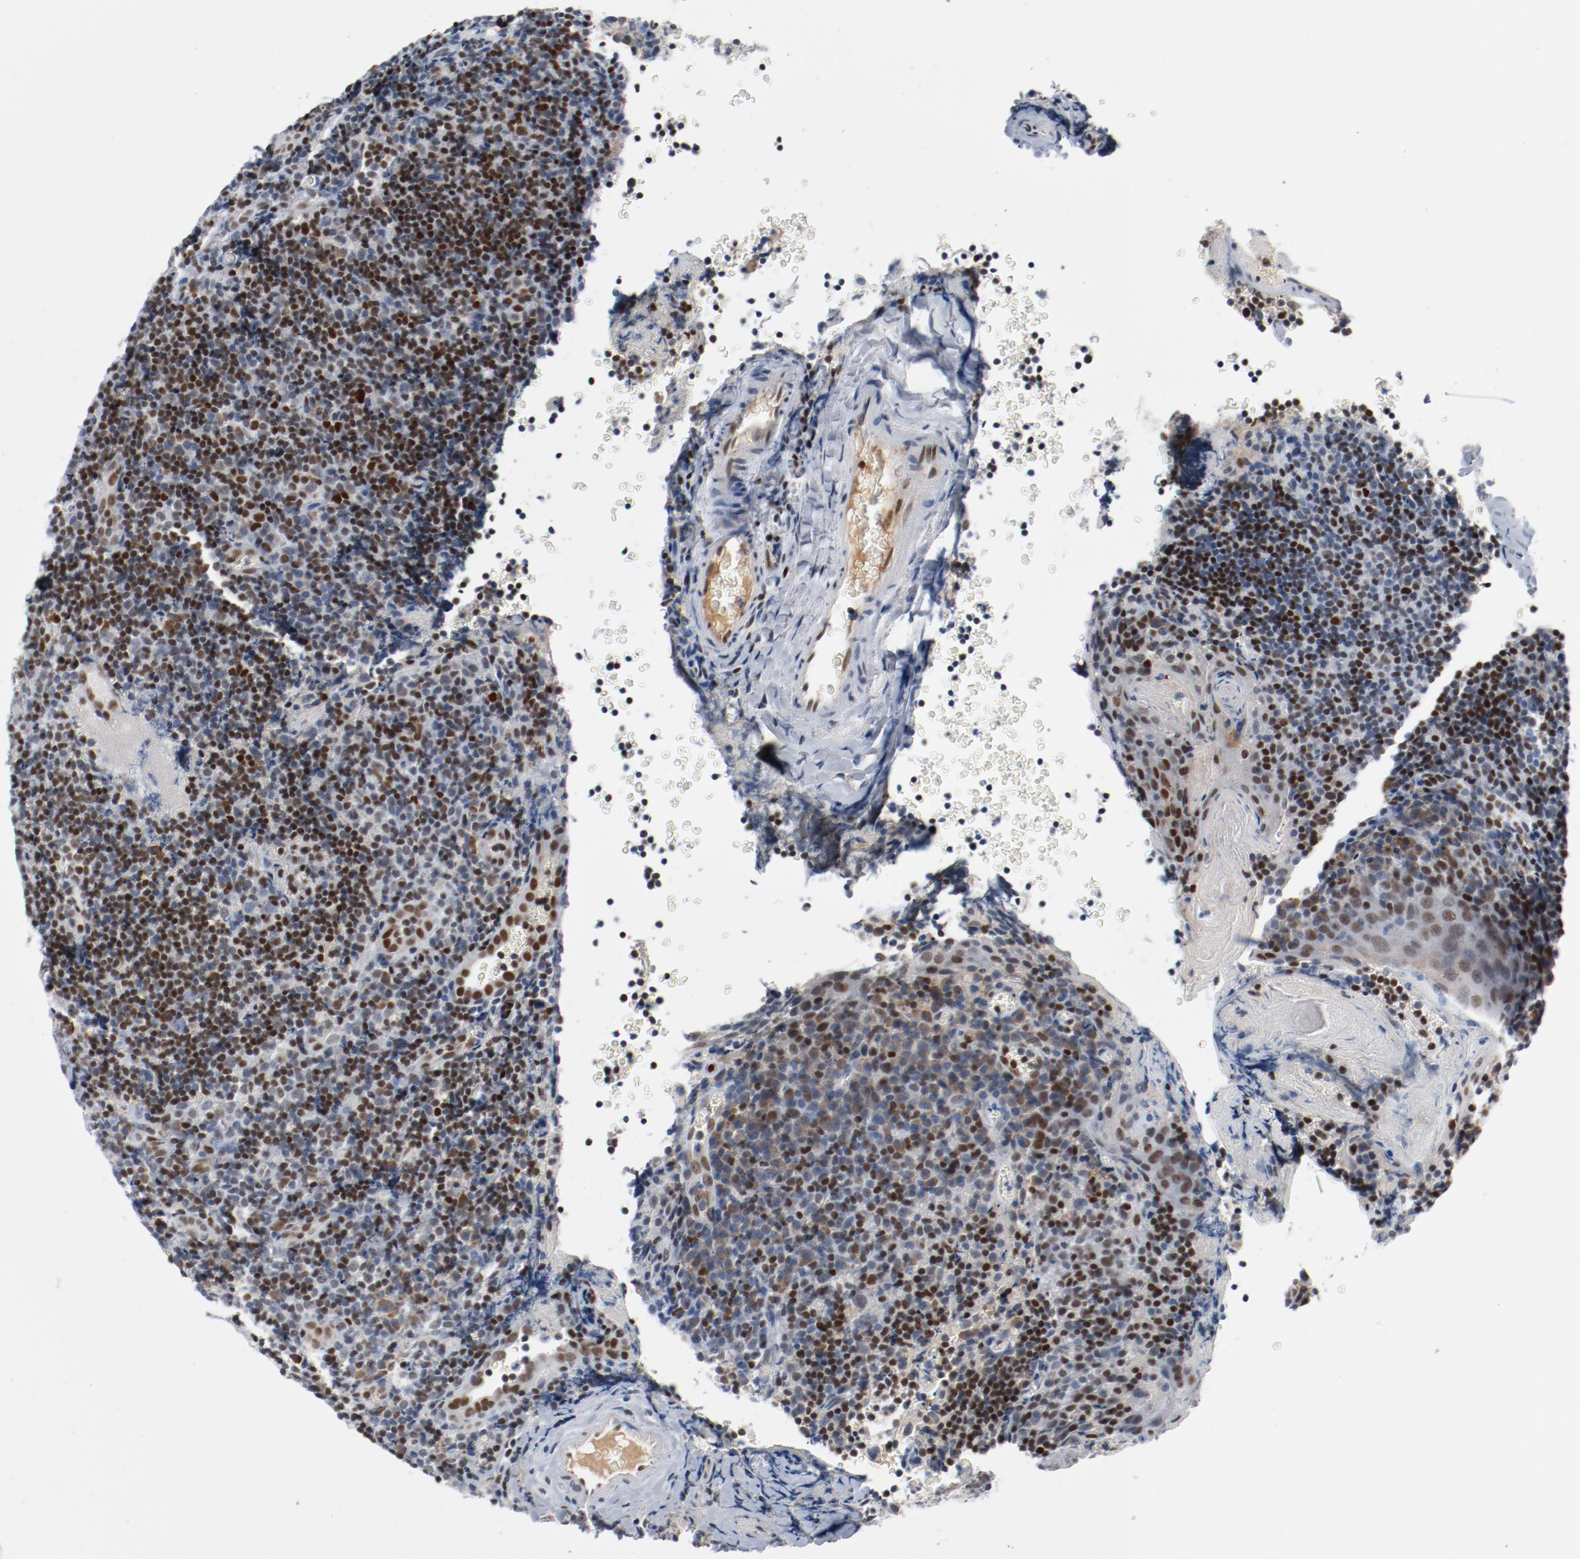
{"staining": {"intensity": "weak", "quantity": "<25%", "location": "nuclear"}, "tissue": "tonsil", "cell_type": "Germinal center cells", "image_type": "normal", "snomed": [{"axis": "morphology", "description": "Normal tissue, NOS"}, {"axis": "topography", "description": "Tonsil"}], "caption": "Immunohistochemistry (IHC) micrograph of normal human tonsil stained for a protein (brown), which demonstrates no expression in germinal center cells.", "gene": "ENSG00000285708", "patient": {"sex": "male", "age": 20}}